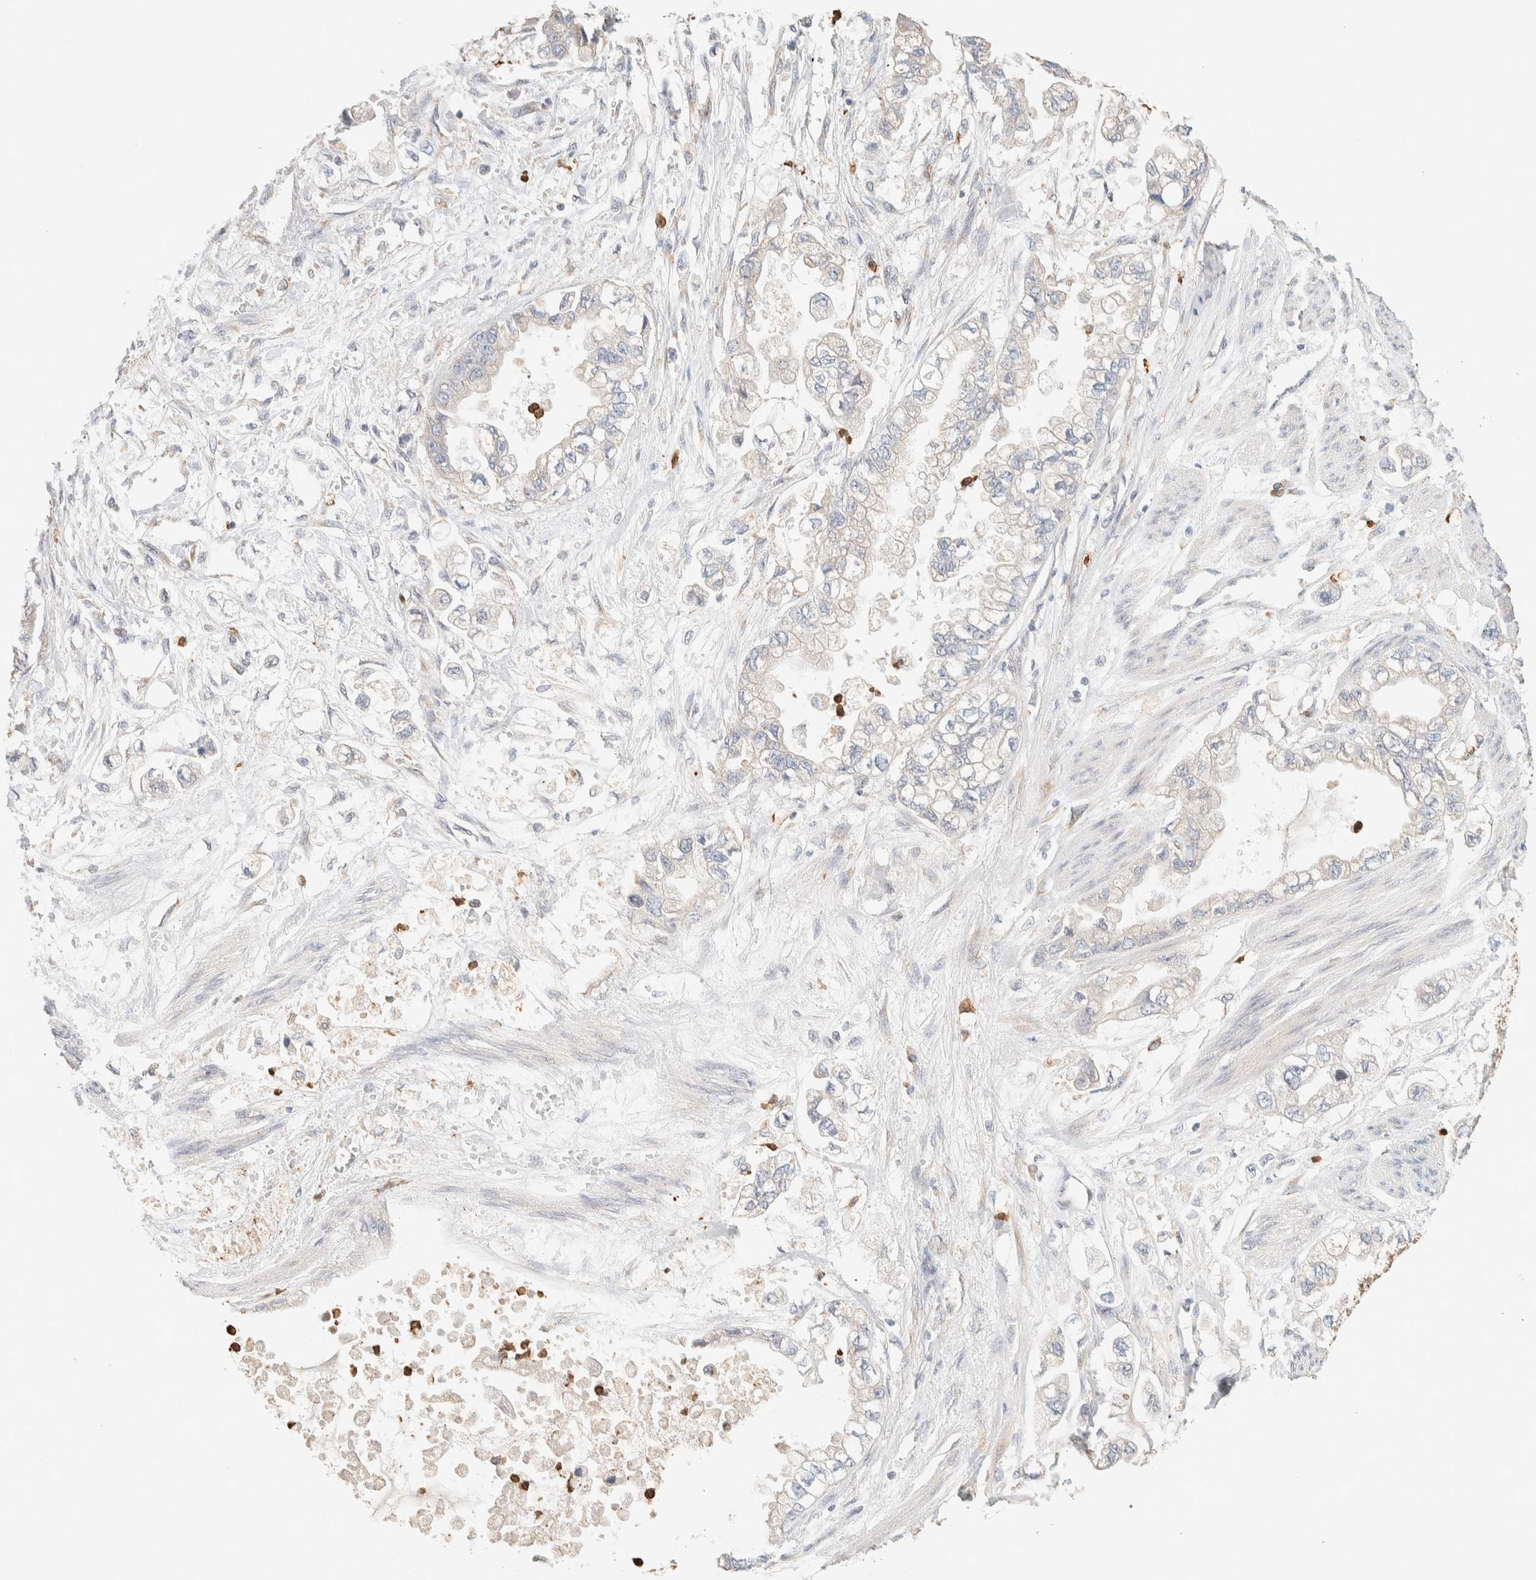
{"staining": {"intensity": "negative", "quantity": "none", "location": "none"}, "tissue": "stomach cancer", "cell_type": "Tumor cells", "image_type": "cancer", "snomed": [{"axis": "morphology", "description": "Normal tissue, NOS"}, {"axis": "morphology", "description": "Adenocarcinoma, NOS"}, {"axis": "topography", "description": "Stomach"}], "caption": "The micrograph displays no staining of tumor cells in stomach cancer.", "gene": "TTC3", "patient": {"sex": "male", "age": 62}}